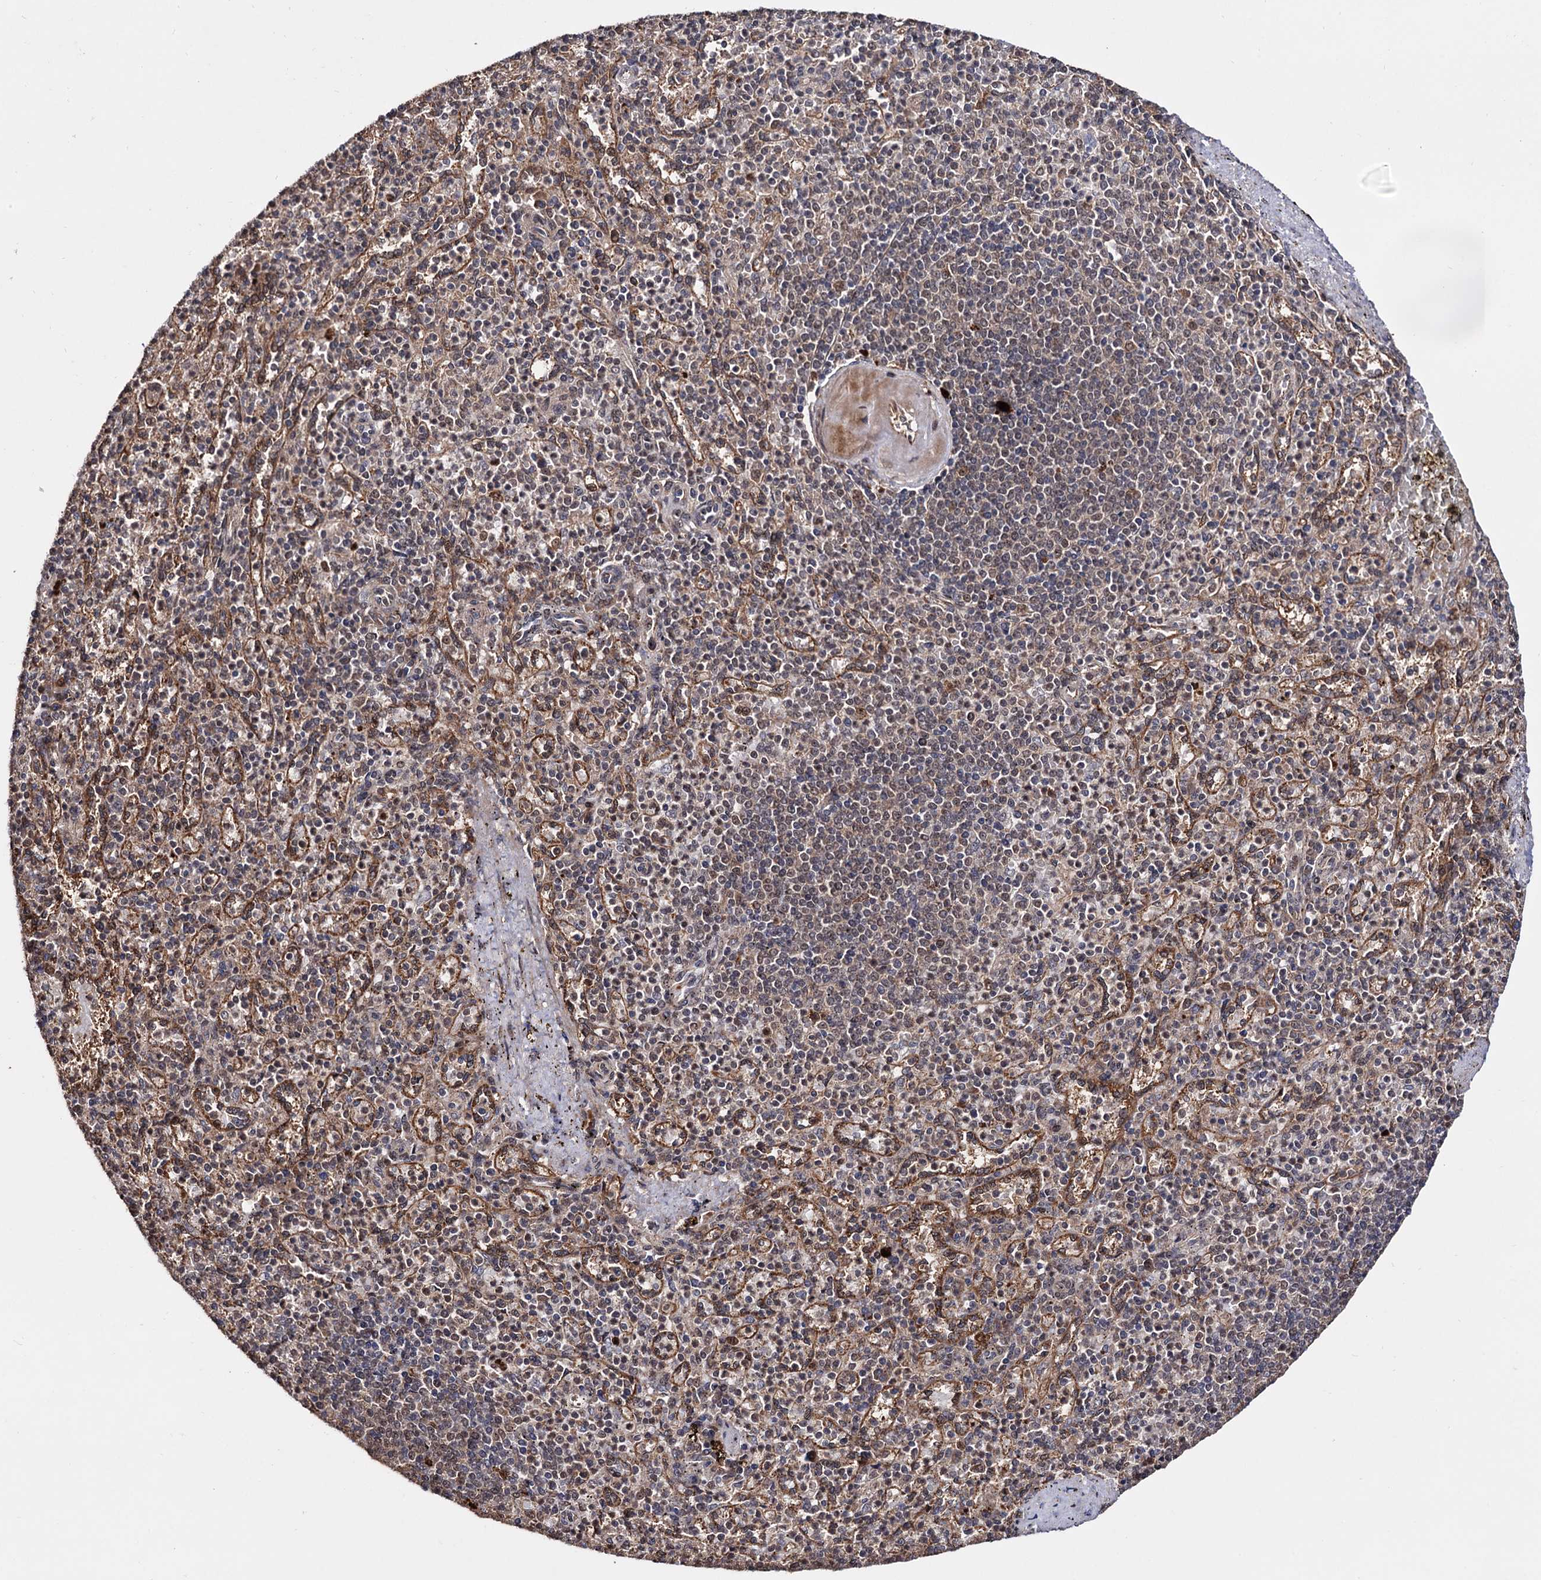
{"staining": {"intensity": "moderate", "quantity": "<25%", "location": "nuclear"}, "tissue": "spleen", "cell_type": "Cells in red pulp", "image_type": "normal", "snomed": [{"axis": "morphology", "description": "Normal tissue, NOS"}, {"axis": "topography", "description": "Spleen"}], "caption": "Spleen stained for a protein (brown) demonstrates moderate nuclear positive expression in about <25% of cells in red pulp.", "gene": "PIGB", "patient": {"sex": "female", "age": 74}}